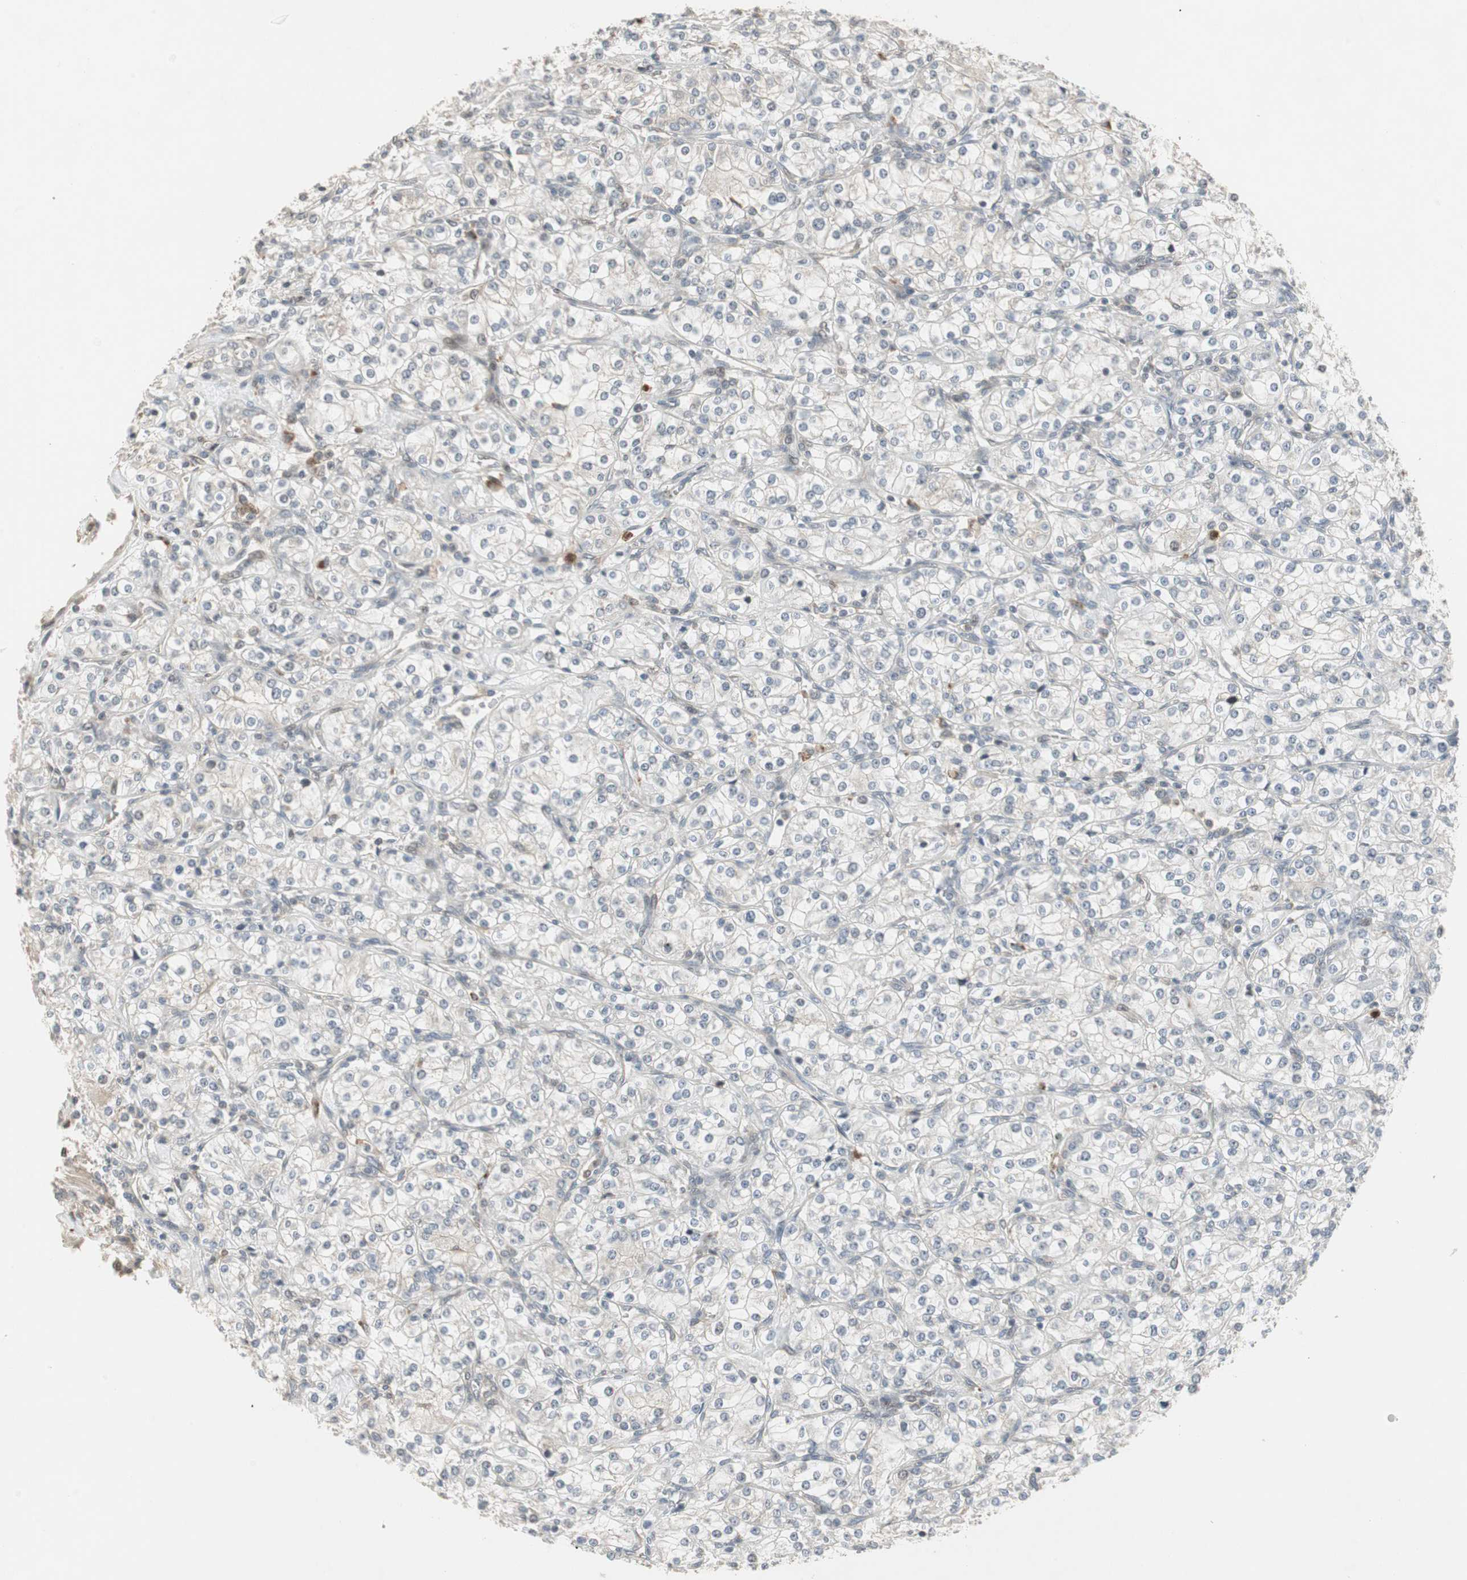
{"staining": {"intensity": "negative", "quantity": "none", "location": "none"}, "tissue": "renal cancer", "cell_type": "Tumor cells", "image_type": "cancer", "snomed": [{"axis": "morphology", "description": "Adenocarcinoma, NOS"}, {"axis": "topography", "description": "Kidney"}], "caption": "Protein analysis of renal adenocarcinoma demonstrates no significant positivity in tumor cells.", "gene": "SNX4", "patient": {"sex": "male", "age": 77}}